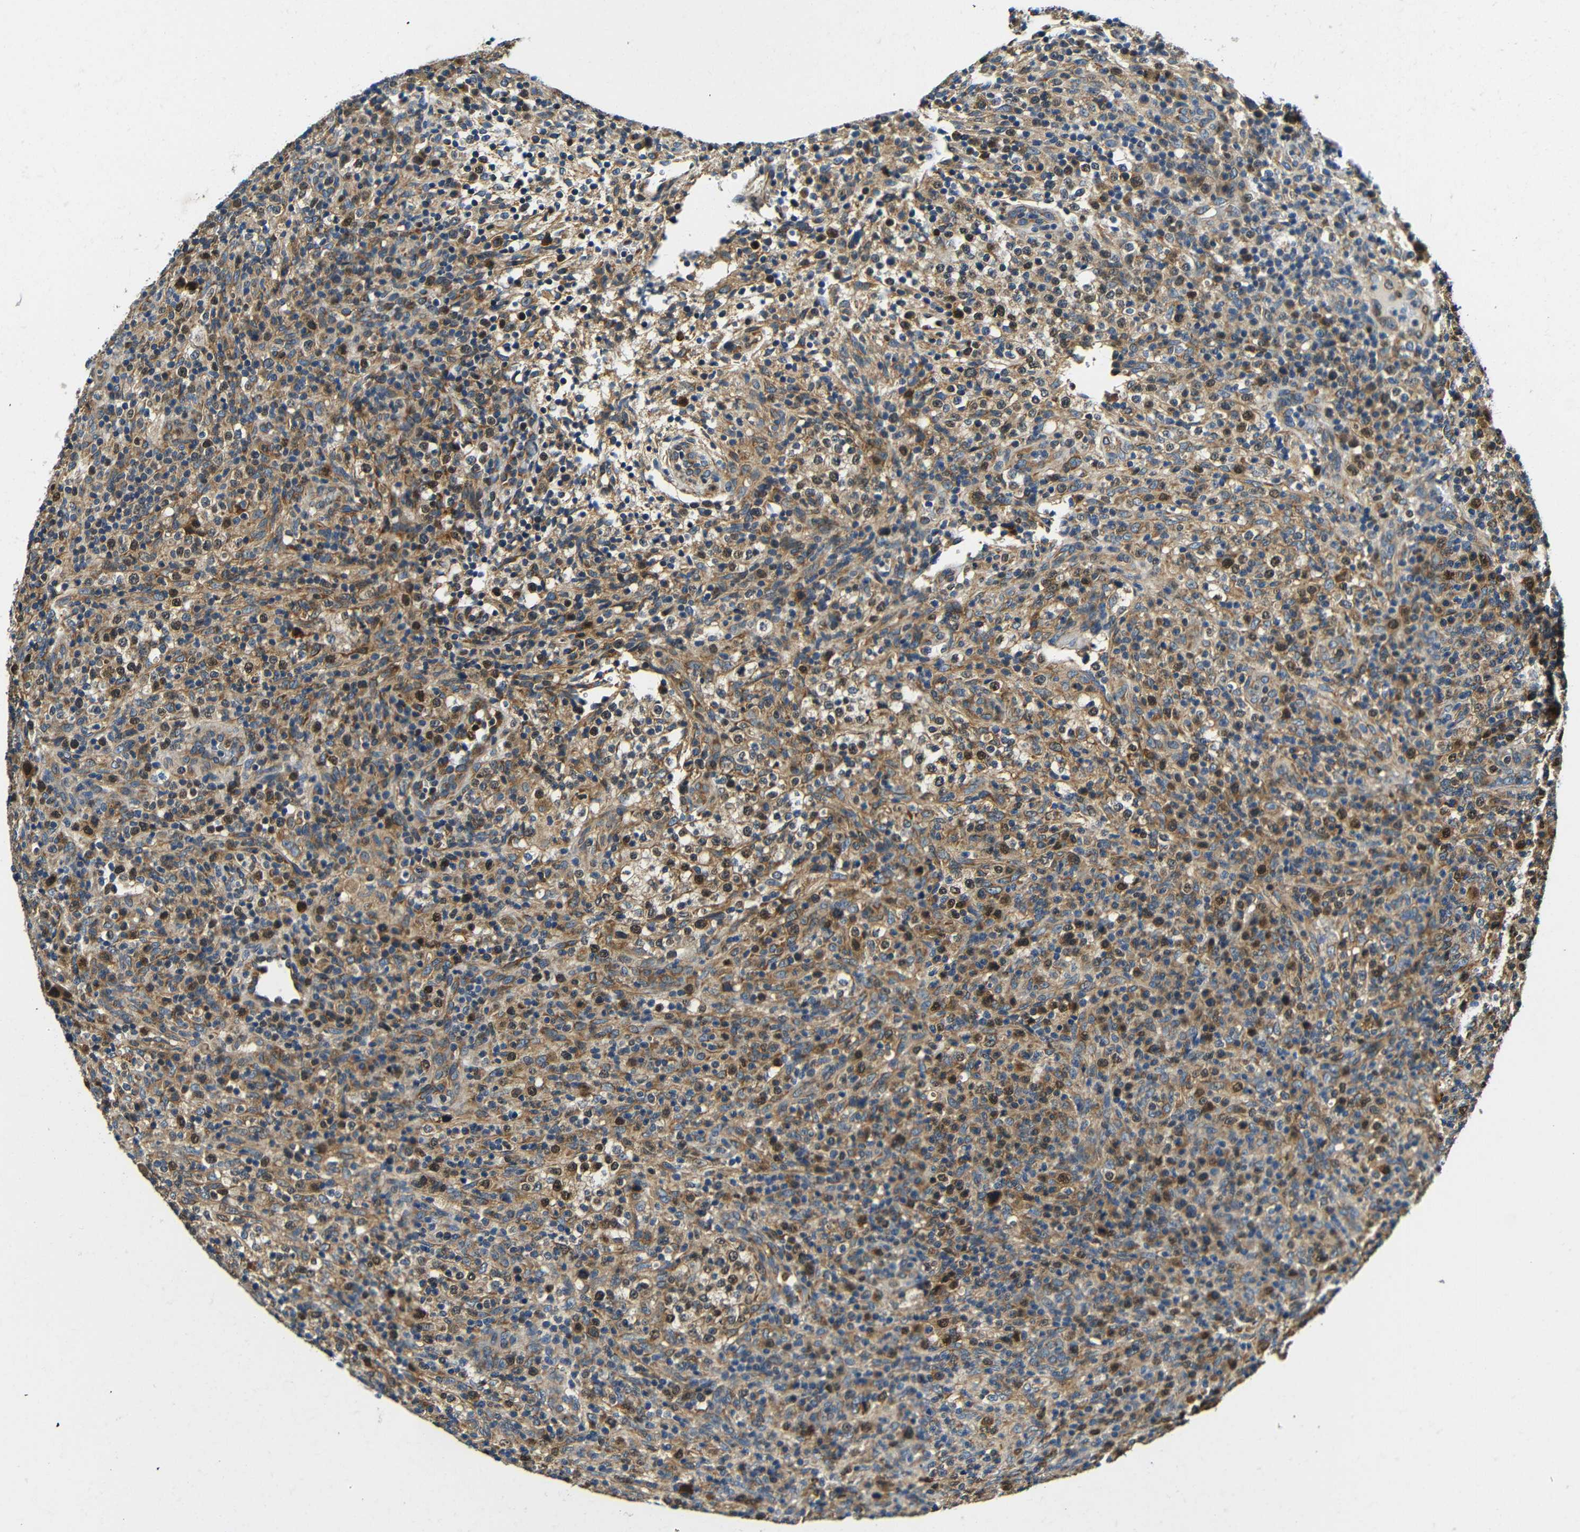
{"staining": {"intensity": "moderate", "quantity": "25%-75%", "location": "cytoplasmic/membranous,nuclear"}, "tissue": "lymphoma", "cell_type": "Tumor cells", "image_type": "cancer", "snomed": [{"axis": "morphology", "description": "Malignant lymphoma, non-Hodgkin's type, High grade"}, {"axis": "topography", "description": "Lymph node"}], "caption": "This image reveals high-grade malignant lymphoma, non-Hodgkin's type stained with IHC to label a protein in brown. The cytoplasmic/membranous and nuclear of tumor cells show moderate positivity for the protein. Nuclei are counter-stained blue.", "gene": "VAPB", "patient": {"sex": "female", "age": 76}}